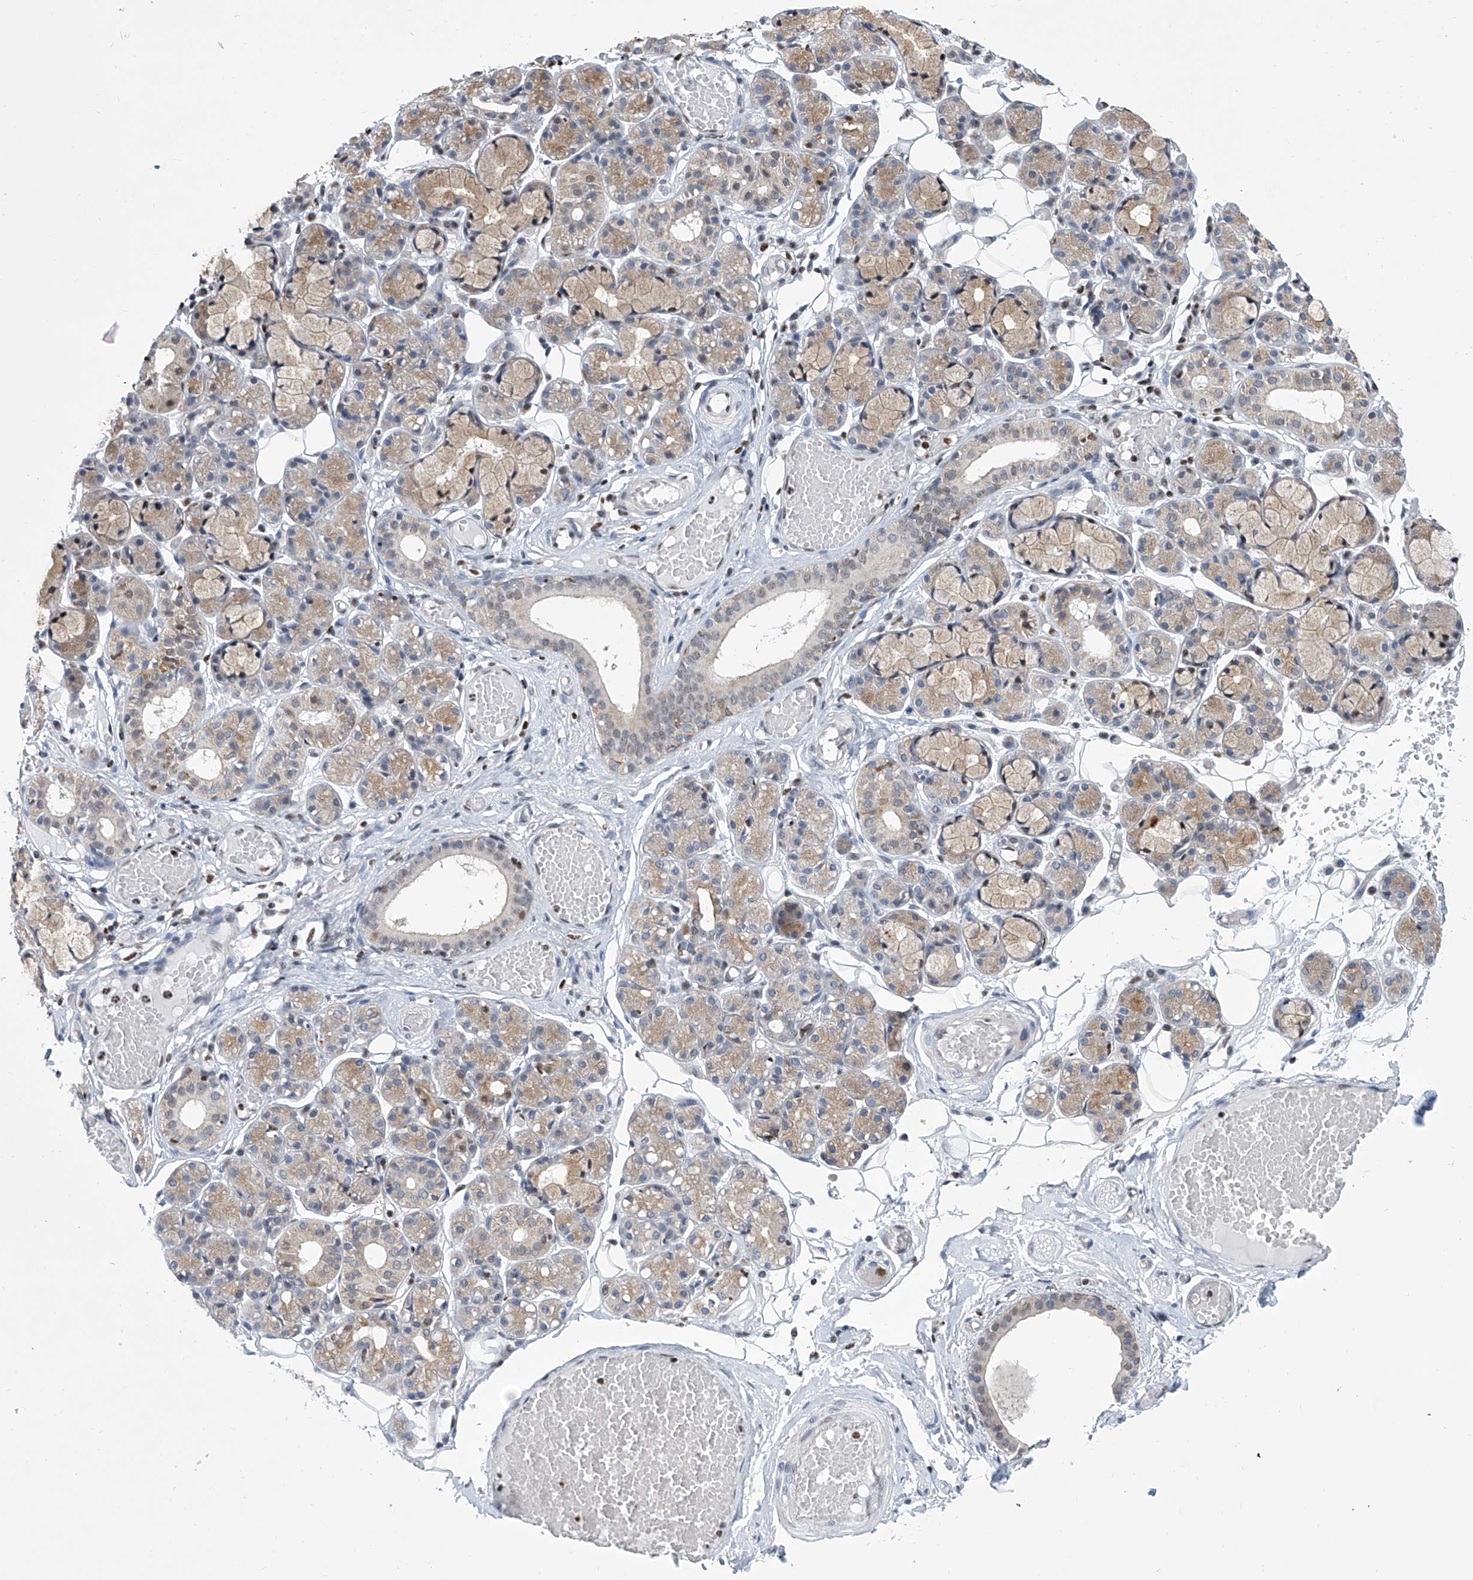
{"staining": {"intensity": "moderate", "quantity": "<25%", "location": "cytoplasmic/membranous,nuclear"}, "tissue": "salivary gland", "cell_type": "Glandular cells", "image_type": "normal", "snomed": [{"axis": "morphology", "description": "Normal tissue, NOS"}, {"axis": "topography", "description": "Salivary gland"}], "caption": "Immunohistochemistry (DAB (3,3'-diaminobenzidine)) staining of normal salivary gland displays moderate cytoplasmic/membranous,nuclear protein expression in about <25% of glandular cells.", "gene": "SREBF2", "patient": {"sex": "male", "age": 63}}